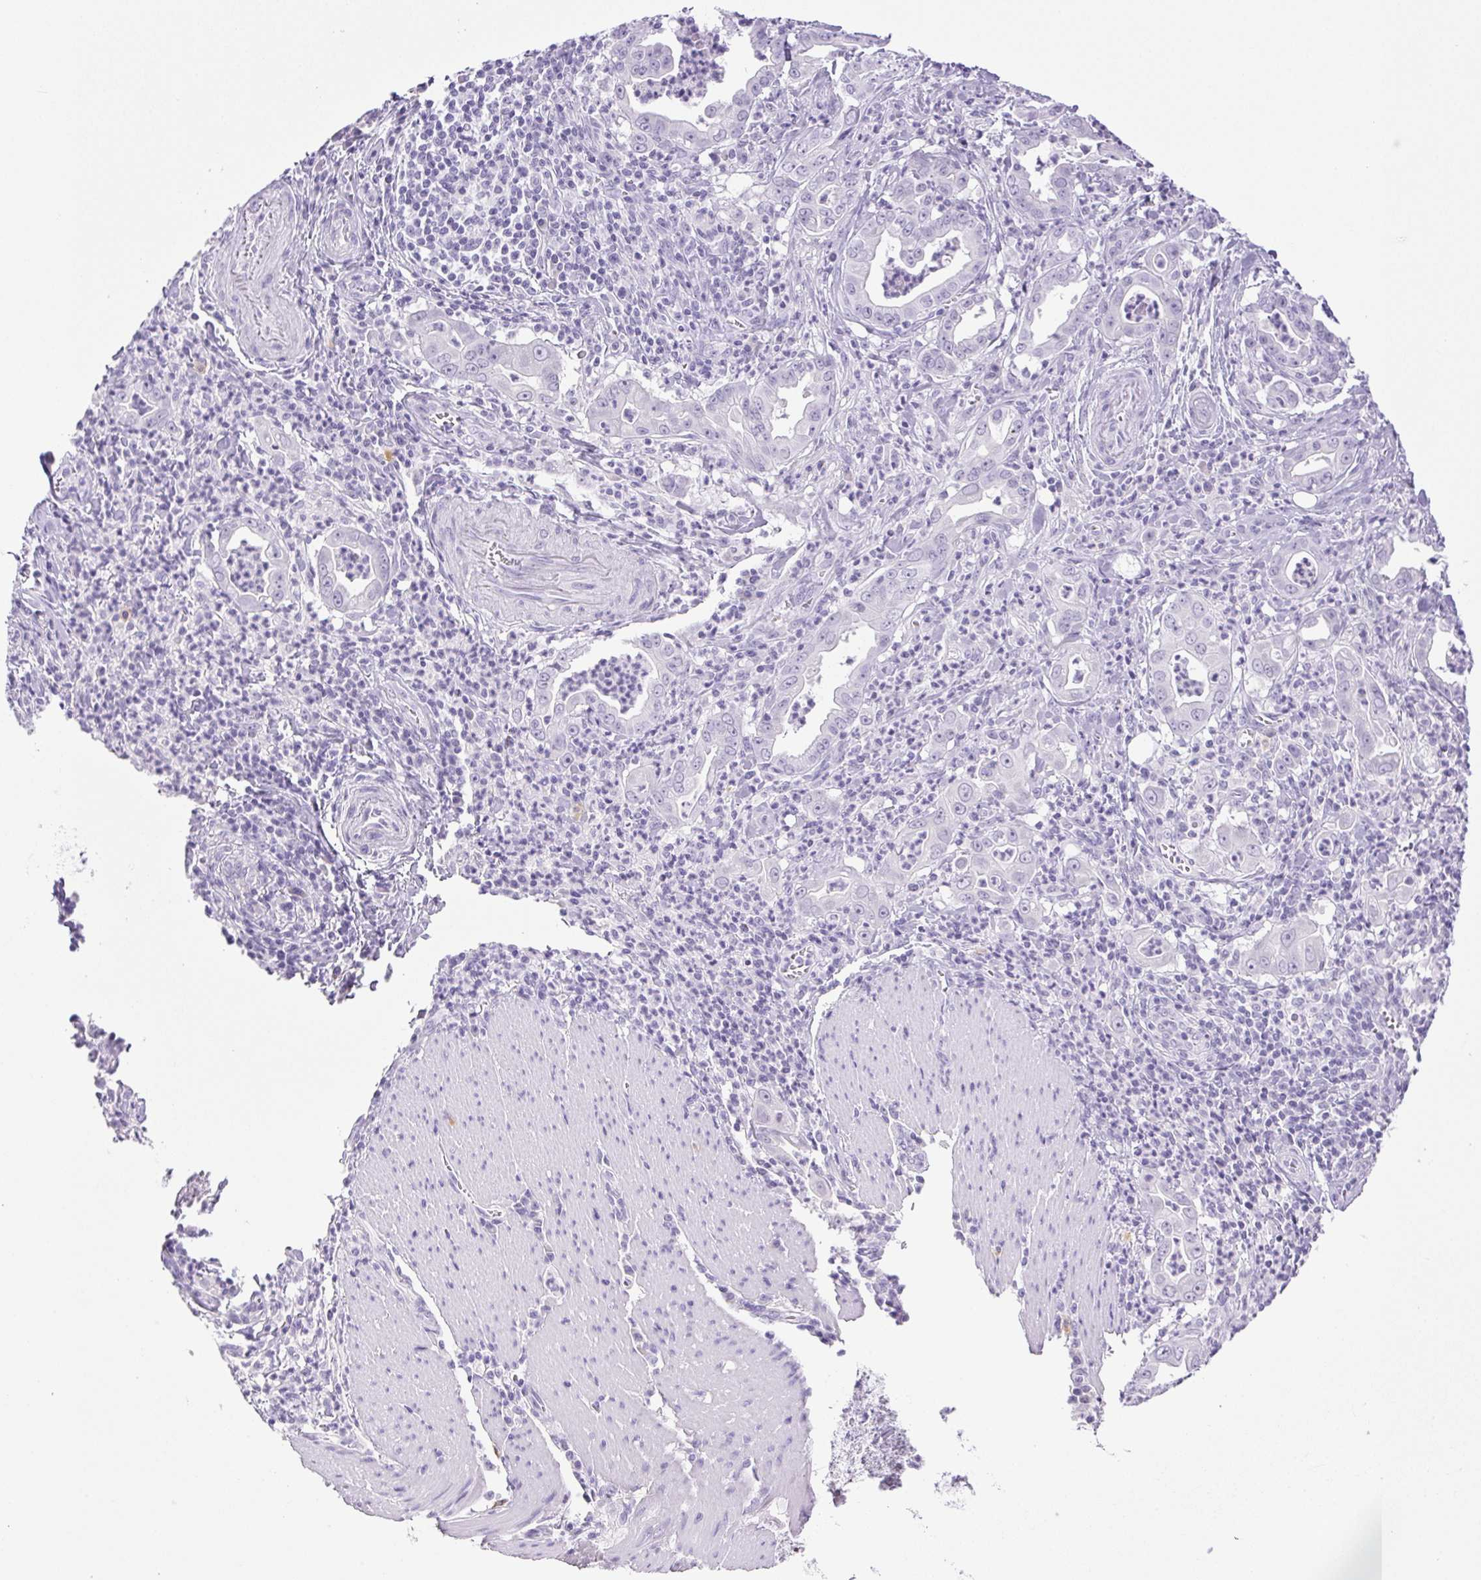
{"staining": {"intensity": "negative", "quantity": "none", "location": "none"}, "tissue": "stomach cancer", "cell_type": "Tumor cells", "image_type": "cancer", "snomed": [{"axis": "morphology", "description": "Adenocarcinoma, NOS"}, {"axis": "topography", "description": "Stomach, upper"}], "caption": "Immunohistochemistry (IHC) of human stomach adenocarcinoma displays no positivity in tumor cells. (DAB (3,3'-diaminobenzidine) immunohistochemistry with hematoxylin counter stain).", "gene": "PAPPA2", "patient": {"sex": "female", "age": 79}}